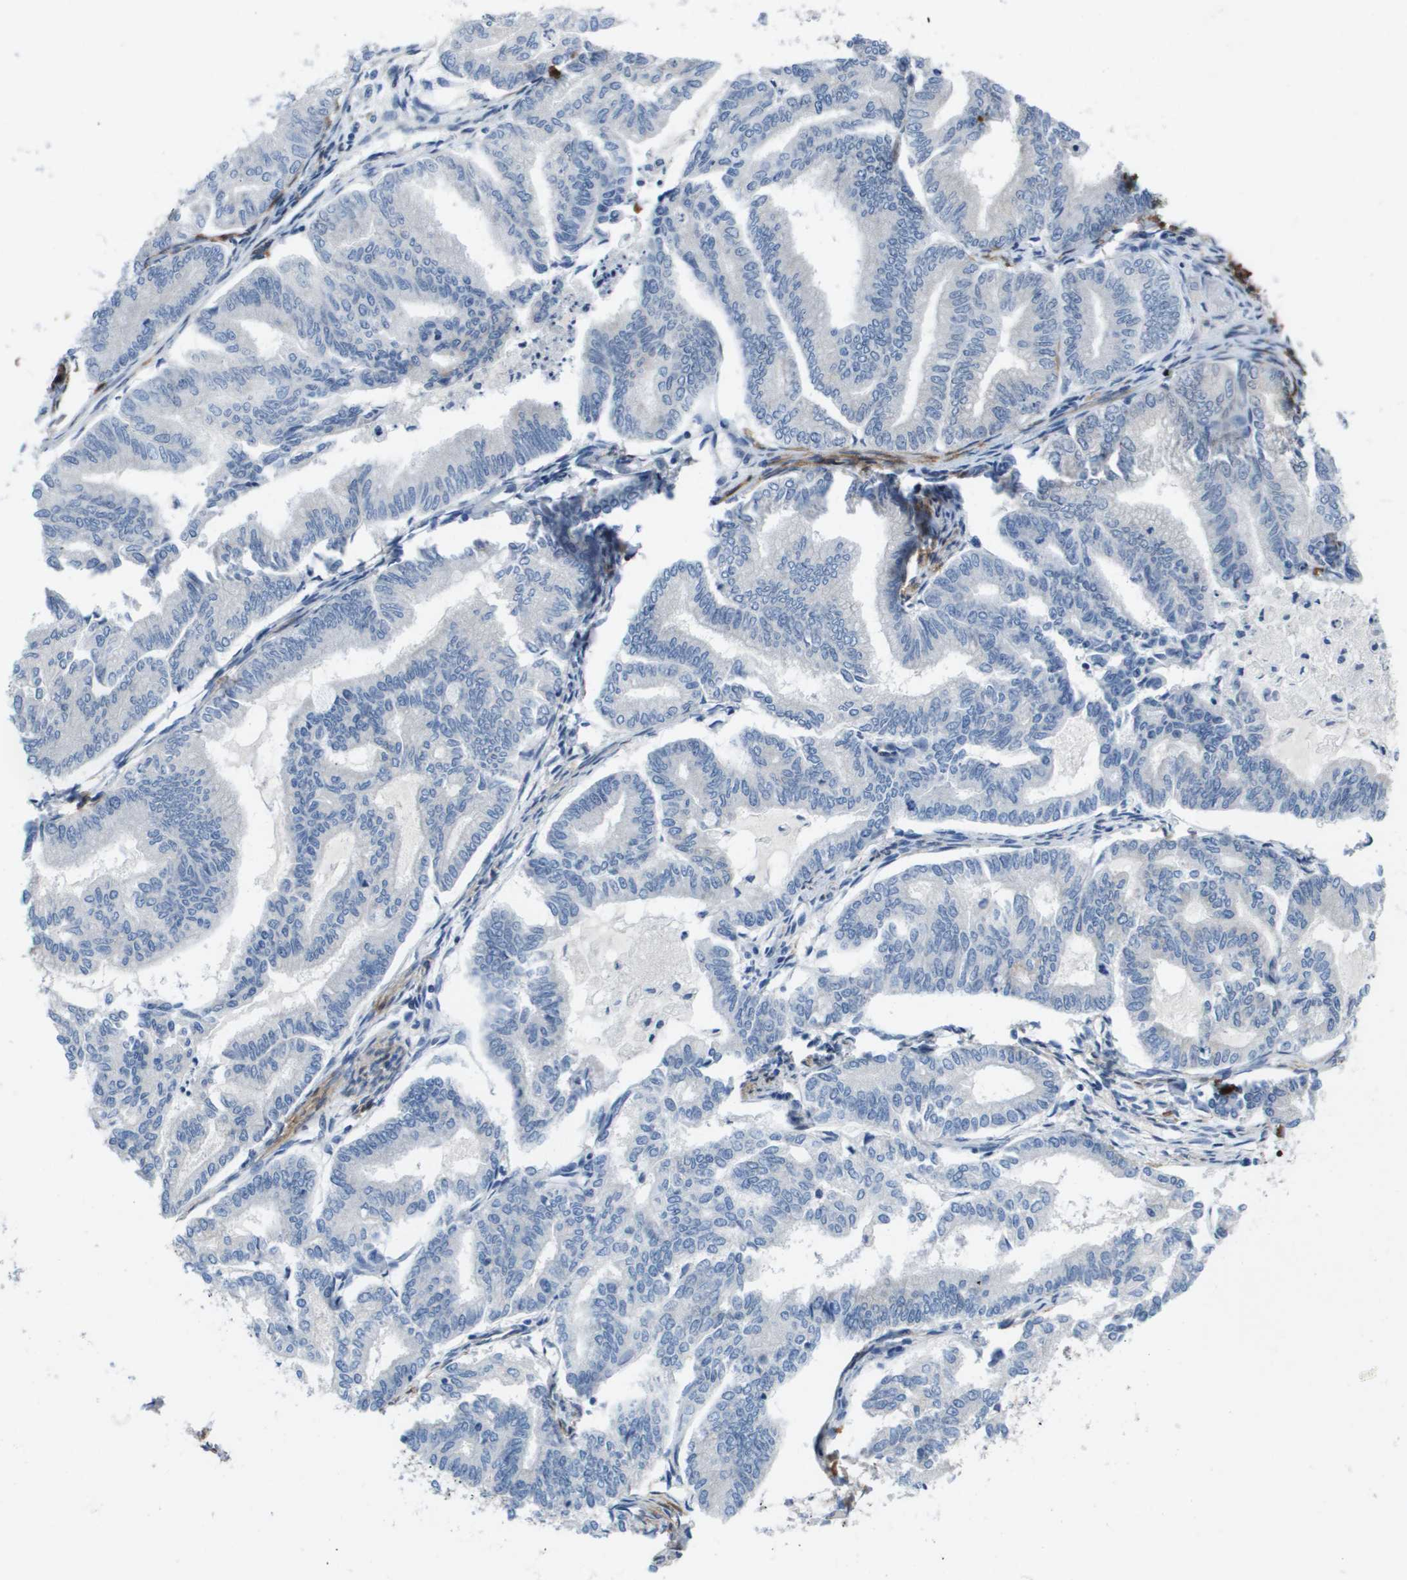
{"staining": {"intensity": "negative", "quantity": "none", "location": "none"}, "tissue": "endometrial cancer", "cell_type": "Tumor cells", "image_type": "cancer", "snomed": [{"axis": "morphology", "description": "Adenocarcinoma, NOS"}, {"axis": "topography", "description": "Endometrium"}], "caption": "Protein analysis of endometrial adenocarcinoma reveals no significant staining in tumor cells. Brightfield microscopy of immunohistochemistry stained with DAB (brown) and hematoxylin (blue), captured at high magnification.", "gene": "LPP", "patient": {"sex": "female", "age": 79}}